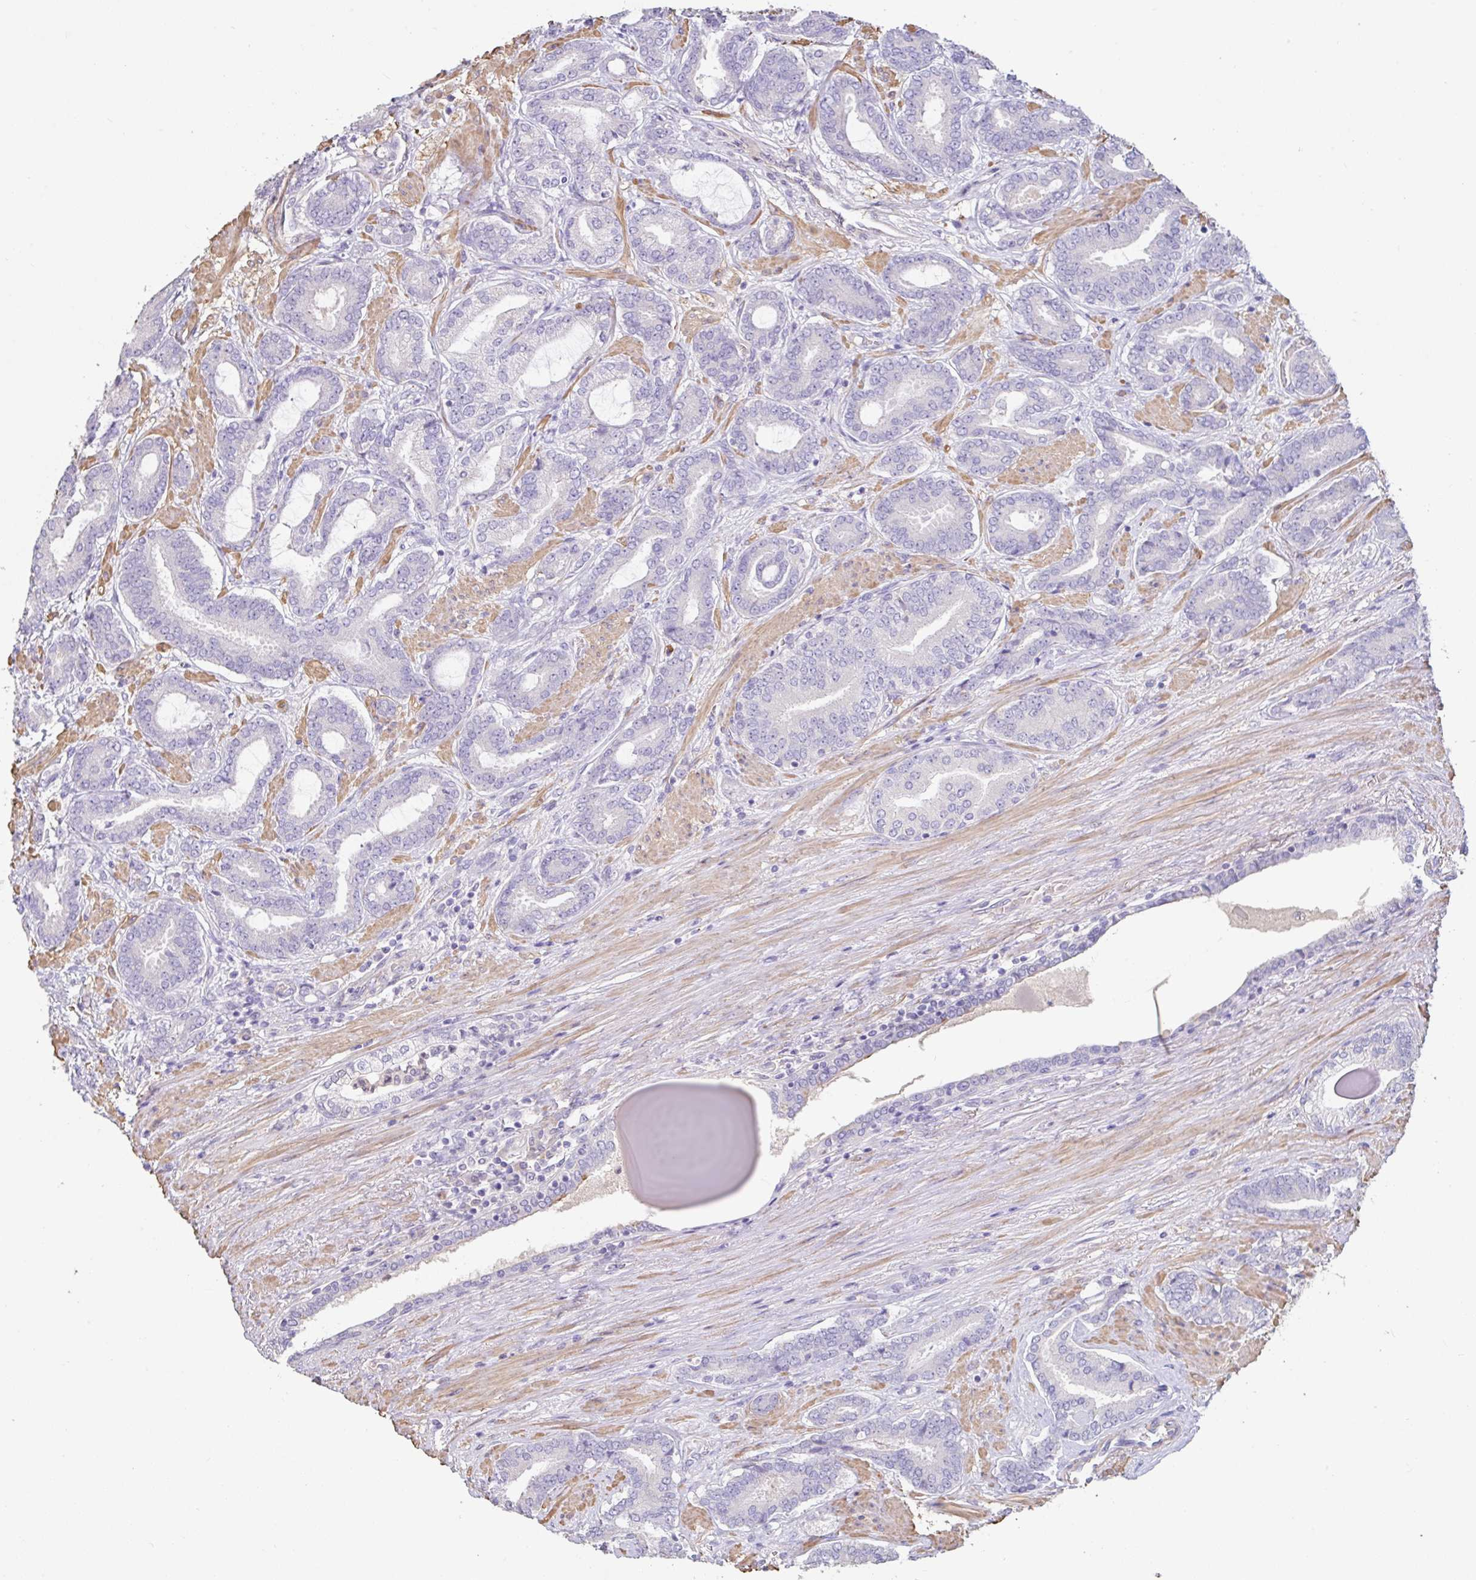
{"staining": {"intensity": "negative", "quantity": "none", "location": "none"}, "tissue": "prostate cancer", "cell_type": "Tumor cells", "image_type": "cancer", "snomed": [{"axis": "morphology", "description": "Adenocarcinoma, High grade"}, {"axis": "topography", "description": "Prostate"}], "caption": "IHC micrograph of neoplastic tissue: human prostate cancer stained with DAB (3,3'-diaminobenzidine) displays no significant protein expression in tumor cells.", "gene": "PYGM", "patient": {"sex": "male", "age": 62}}